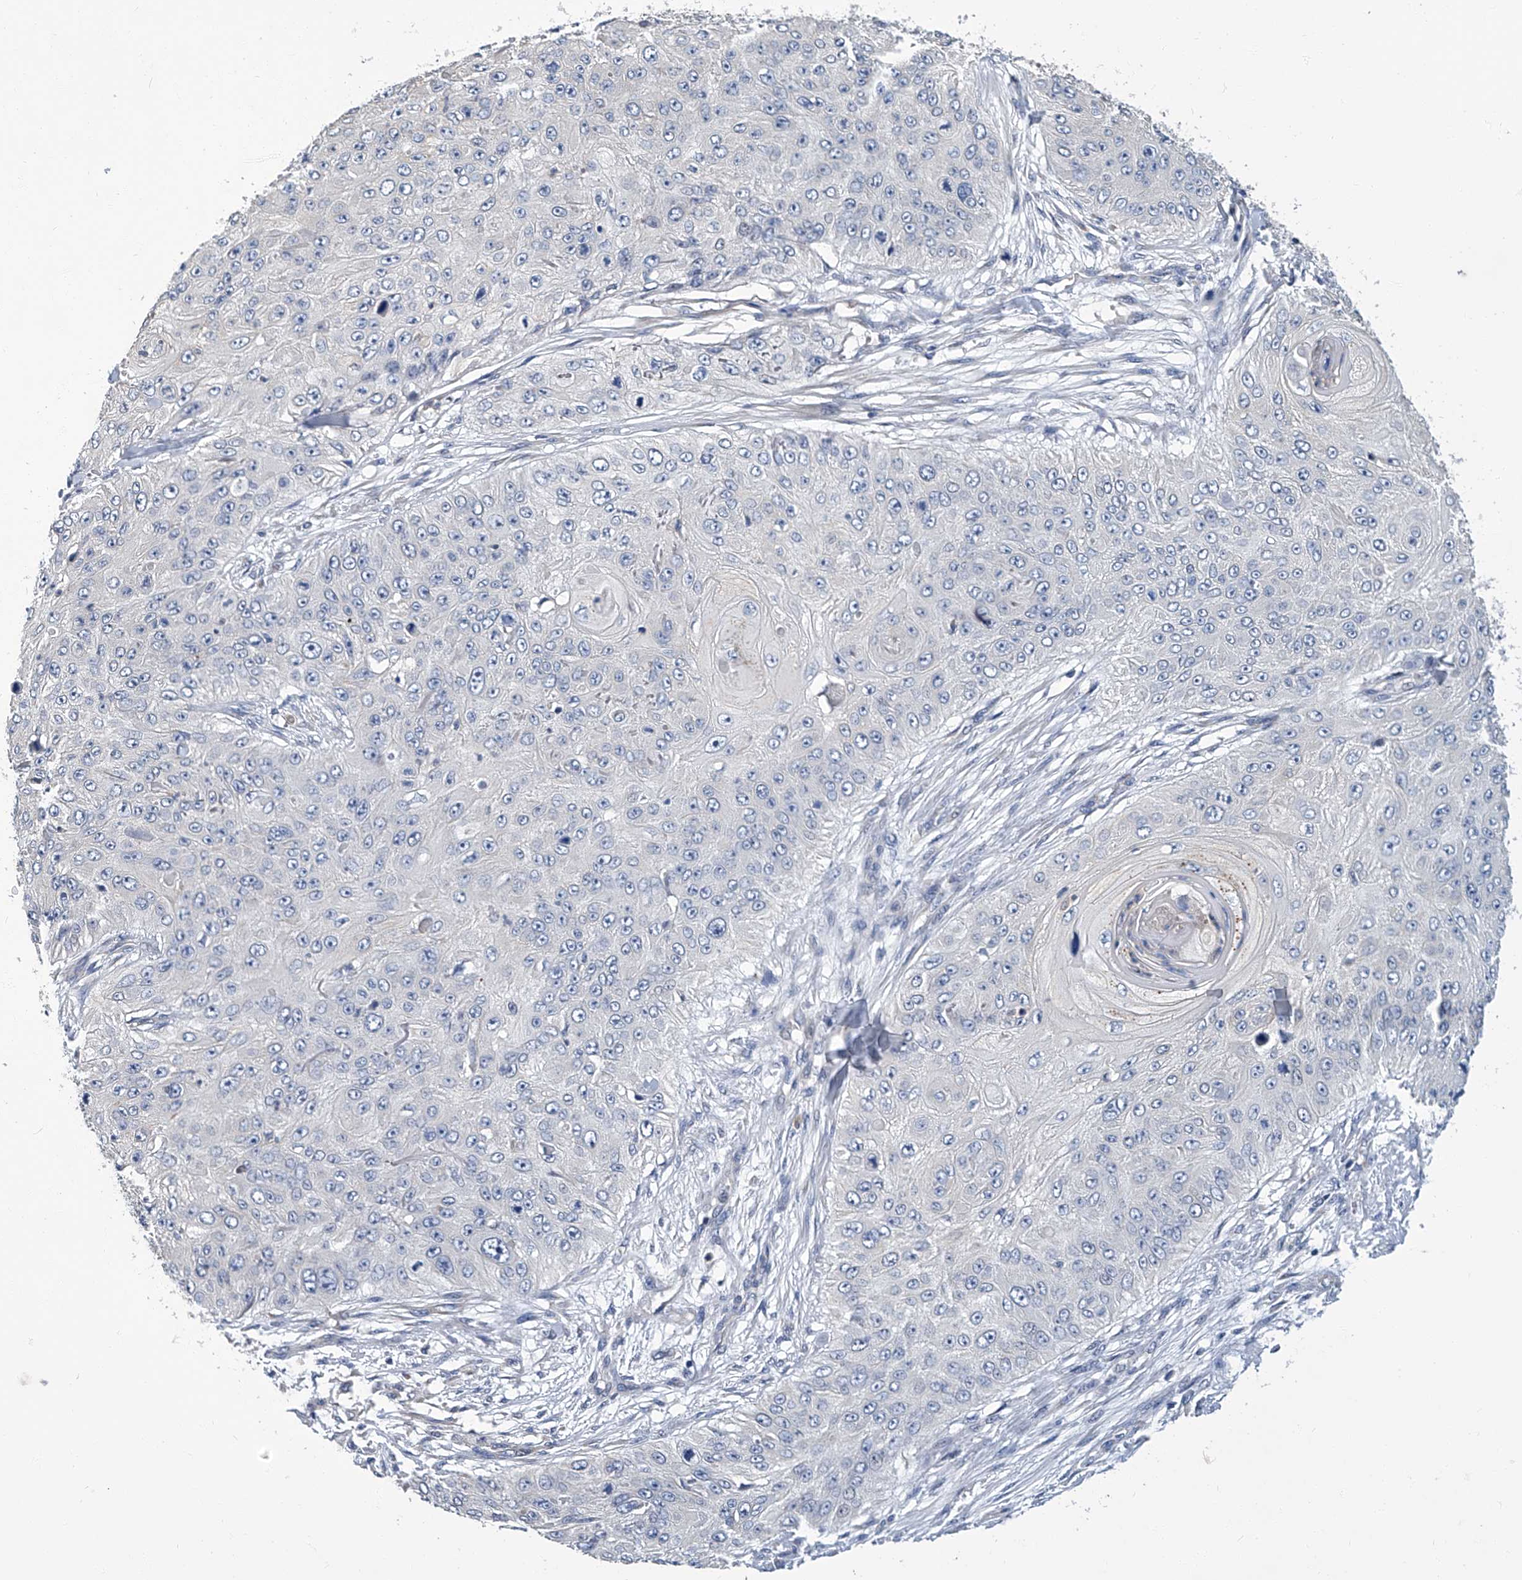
{"staining": {"intensity": "negative", "quantity": "none", "location": "none"}, "tissue": "skin cancer", "cell_type": "Tumor cells", "image_type": "cancer", "snomed": [{"axis": "morphology", "description": "Squamous cell carcinoma, NOS"}, {"axis": "topography", "description": "Skin"}], "caption": "Immunohistochemistry of human skin squamous cell carcinoma demonstrates no positivity in tumor cells.", "gene": "TGFBR1", "patient": {"sex": "female", "age": 80}}